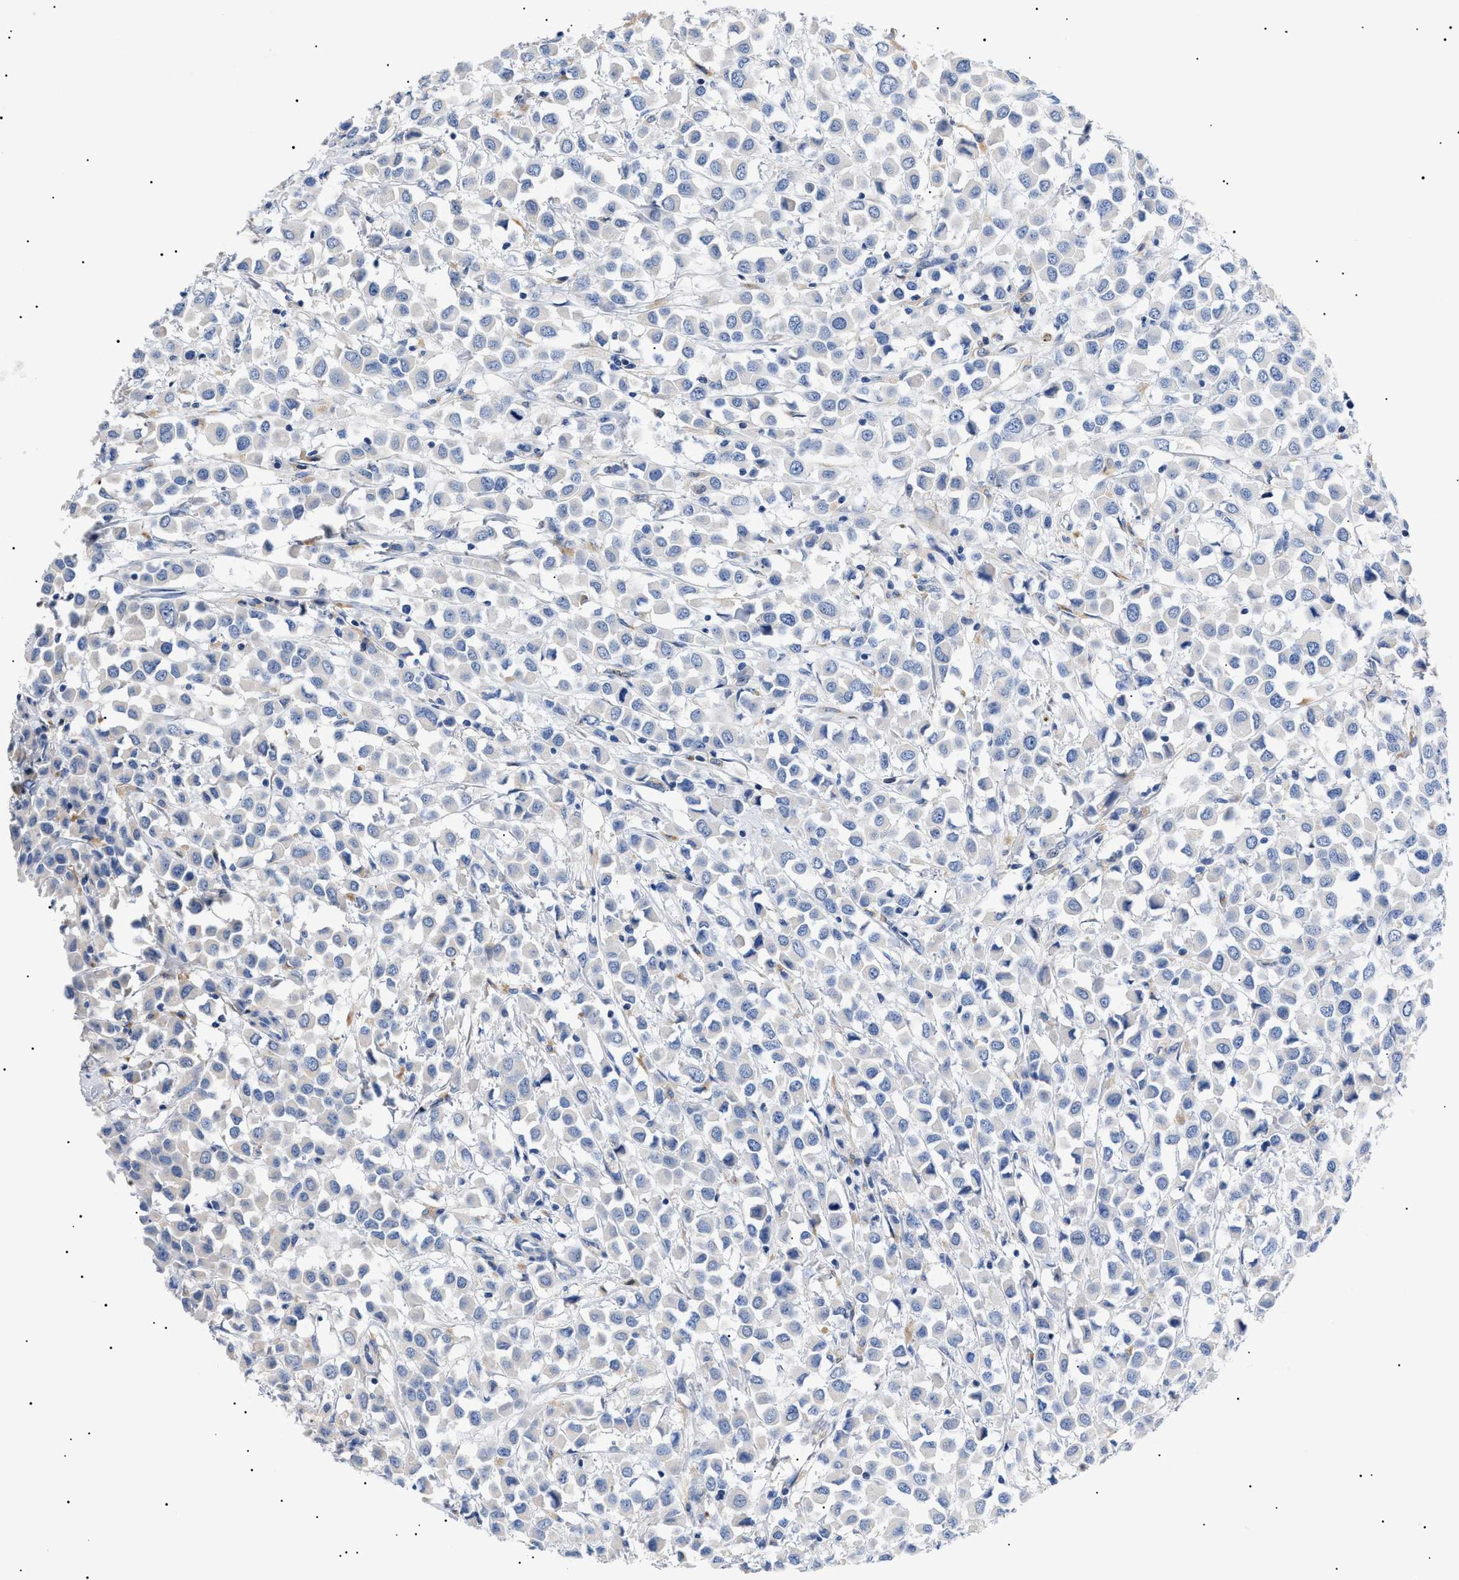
{"staining": {"intensity": "negative", "quantity": "none", "location": "none"}, "tissue": "breast cancer", "cell_type": "Tumor cells", "image_type": "cancer", "snomed": [{"axis": "morphology", "description": "Duct carcinoma"}, {"axis": "topography", "description": "Breast"}], "caption": "A photomicrograph of breast cancer (intraductal carcinoma) stained for a protein exhibits no brown staining in tumor cells. Nuclei are stained in blue.", "gene": "ACKR1", "patient": {"sex": "female", "age": 61}}